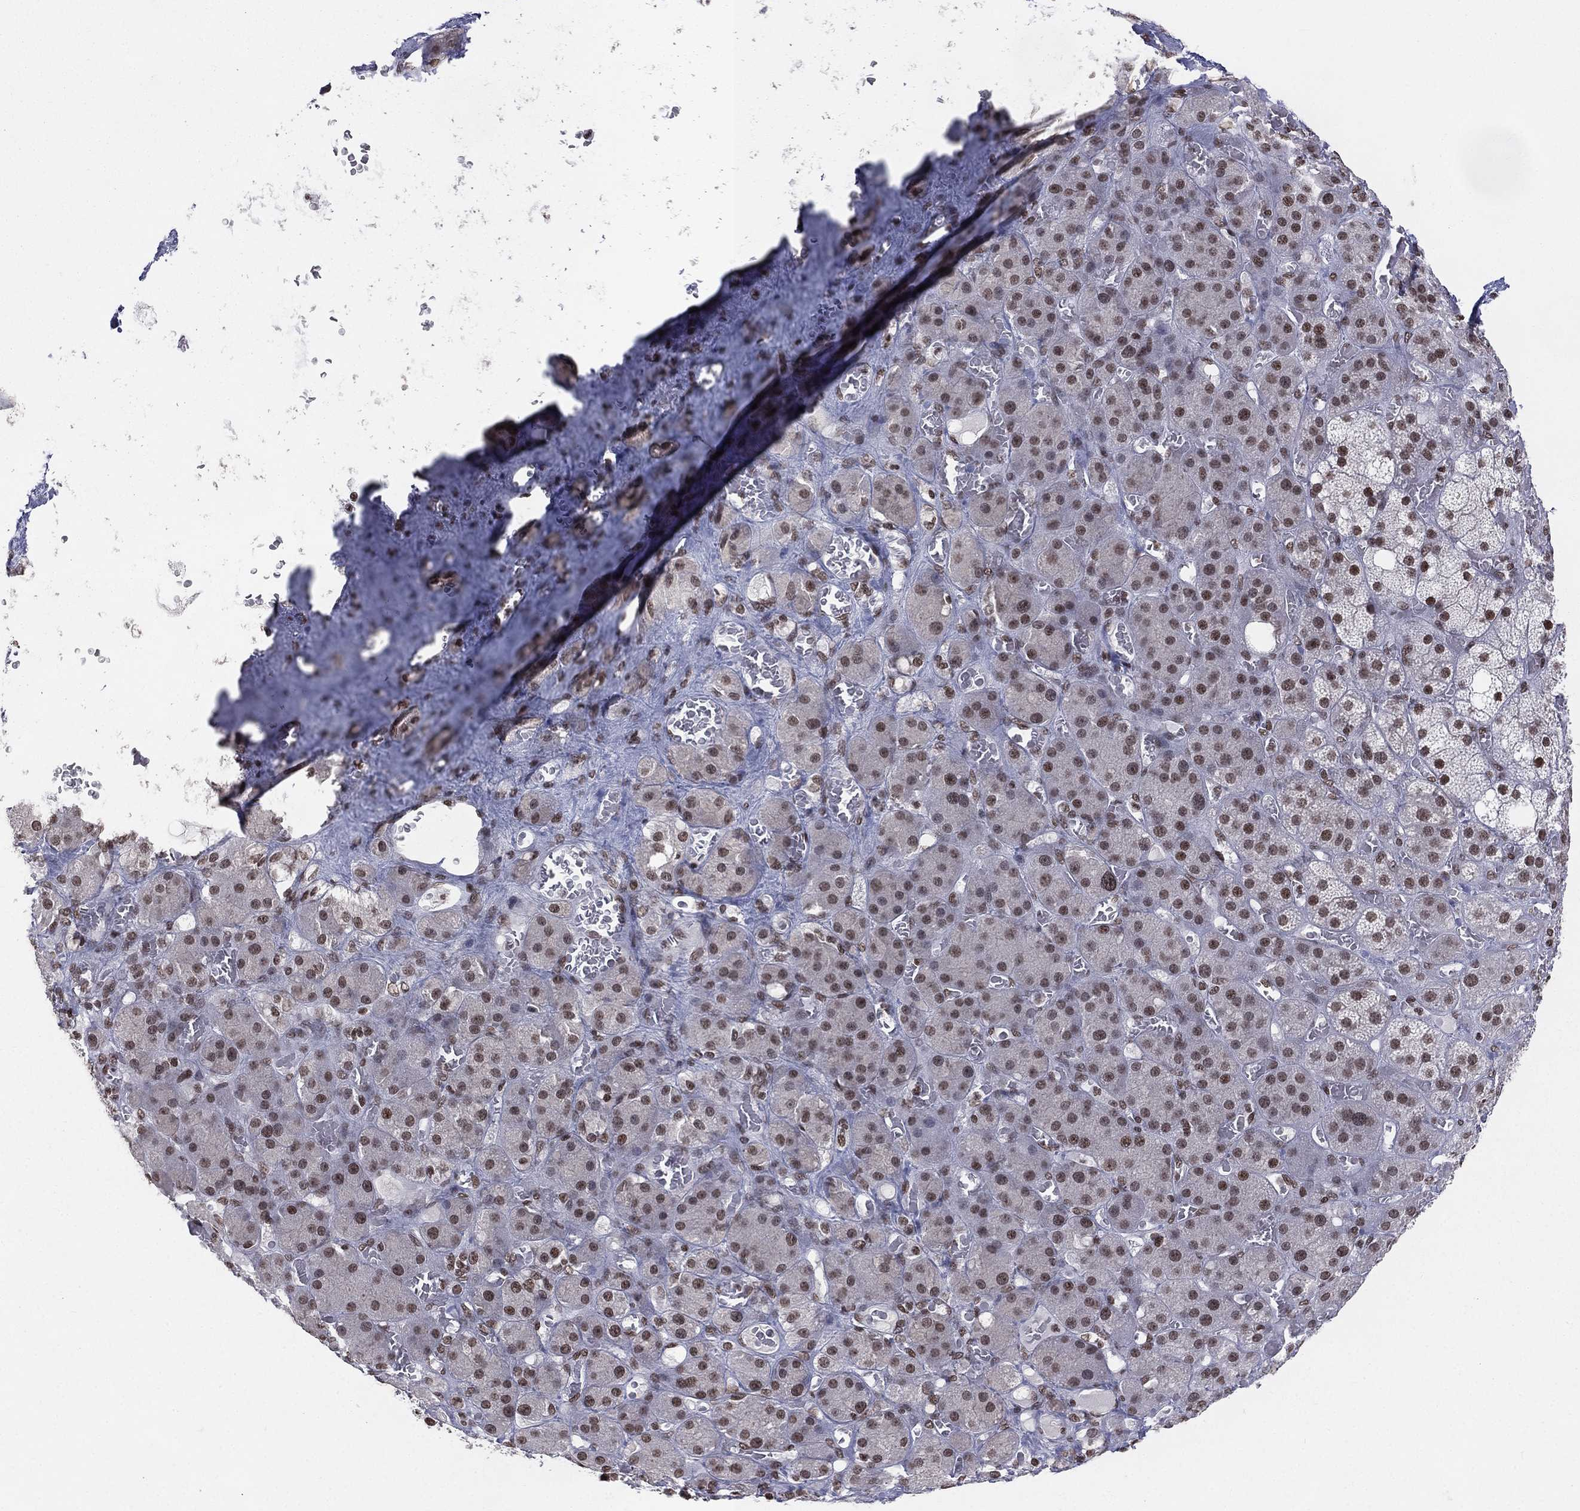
{"staining": {"intensity": "moderate", "quantity": ">75%", "location": "nuclear"}, "tissue": "adrenal gland", "cell_type": "Glandular cells", "image_type": "normal", "snomed": [{"axis": "morphology", "description": "Normal tissue, NOS"}, {"axis": "topography", "description": "Adrenal gland"}], "caption": "Protein expression analysis of unremarkable human adrenal gland reveals moderate nuclear positivity in about >75% of glandular cells. (DAB (3,3'-diaminobenzidine) IHC, brown staining for protein, blue staining for nuclei).", "gene": "RFX7", "patient": {"sex": "male", "age": 70}}